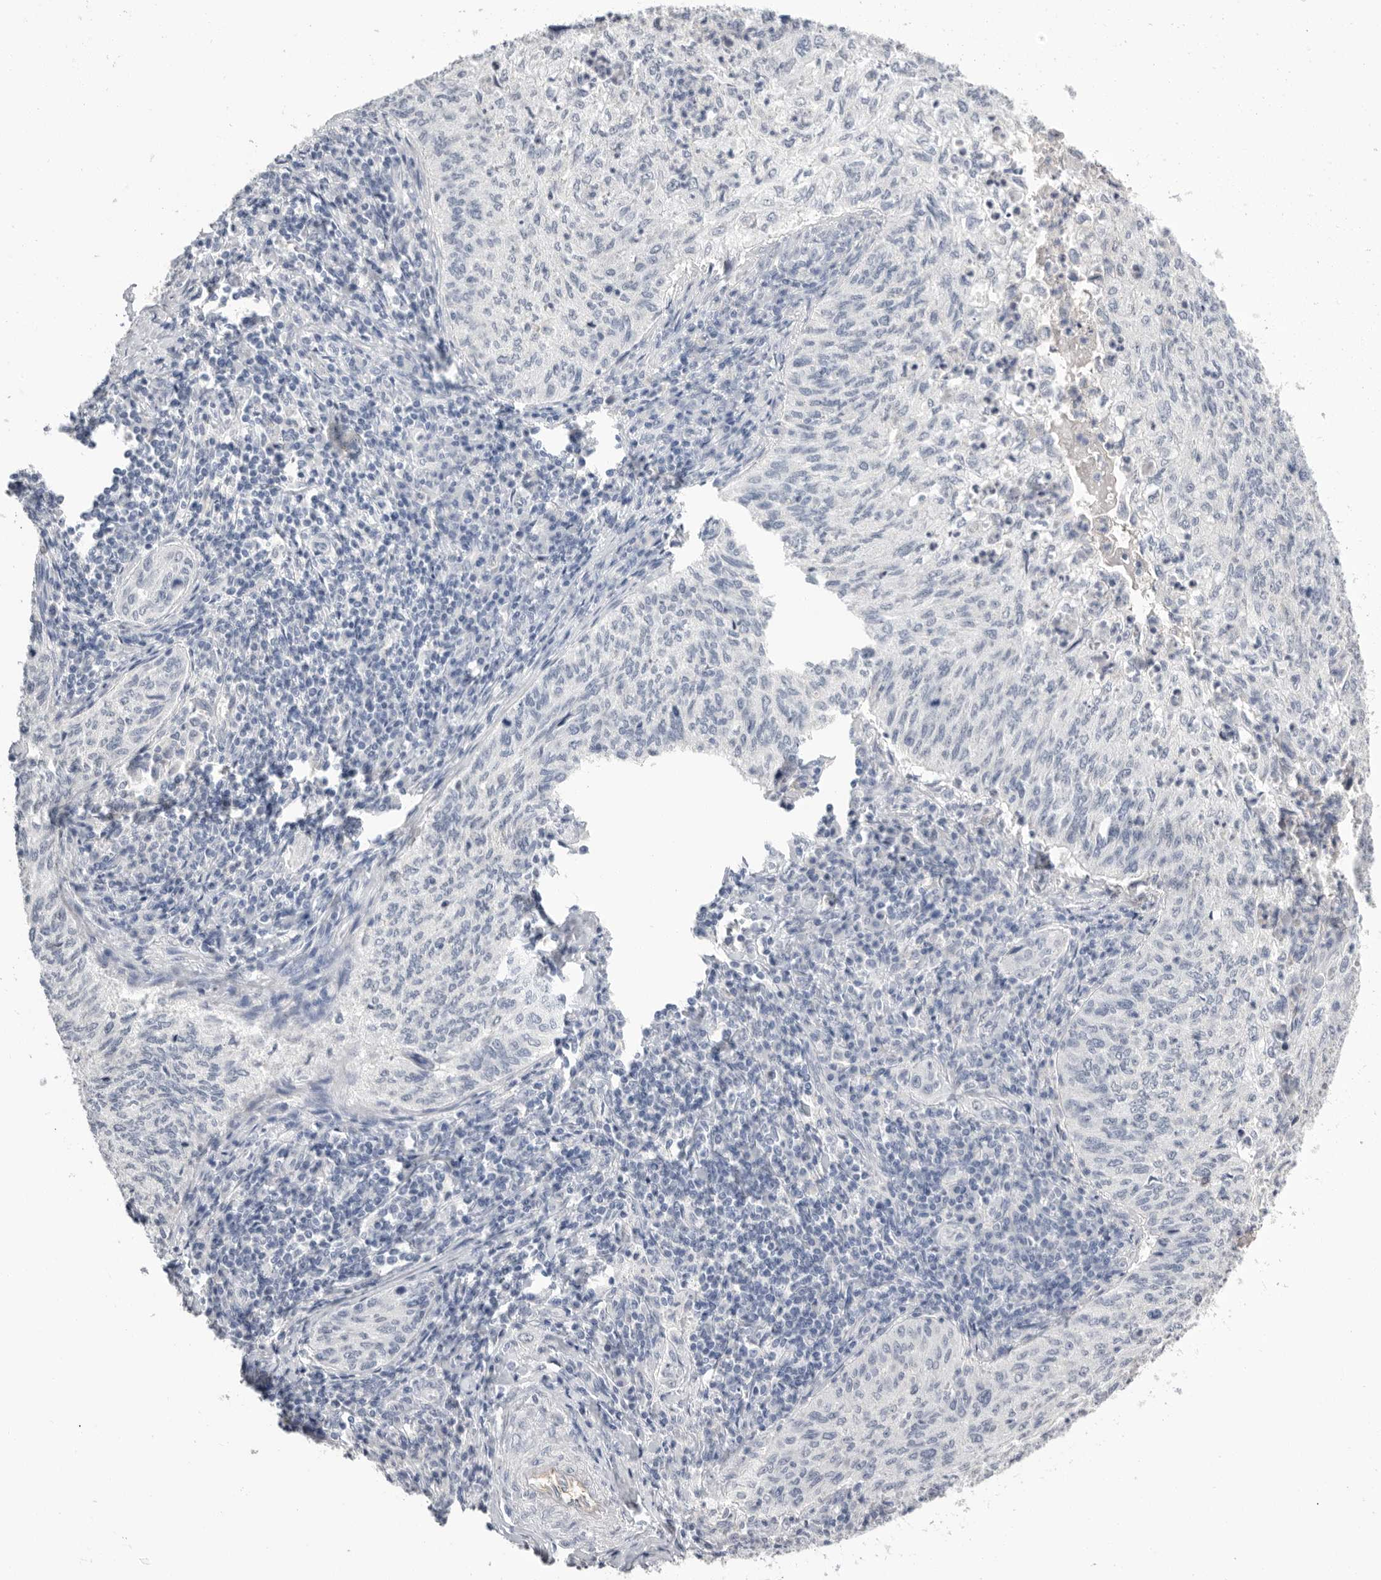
{"staining": {"intensity": "negative", "quantity": "none", "location": "none"}, "tissue": "cervical cancer", "cell_type": "Tumor cells", "image_type": "cancer", "snomed": [{"axis": "morphology", "description": "Squamous cell carcinoma, NOS"}, {"axis": "topography", "description": "Cervix"}], "caption": "Immunohistochemical staining of human cervical squamous cell carcinoma displays no significant staining in tumor cells. Nuclei are stained in blue.", "gene": "APOA2", "patient": {"sex": "female", "age": 30}}